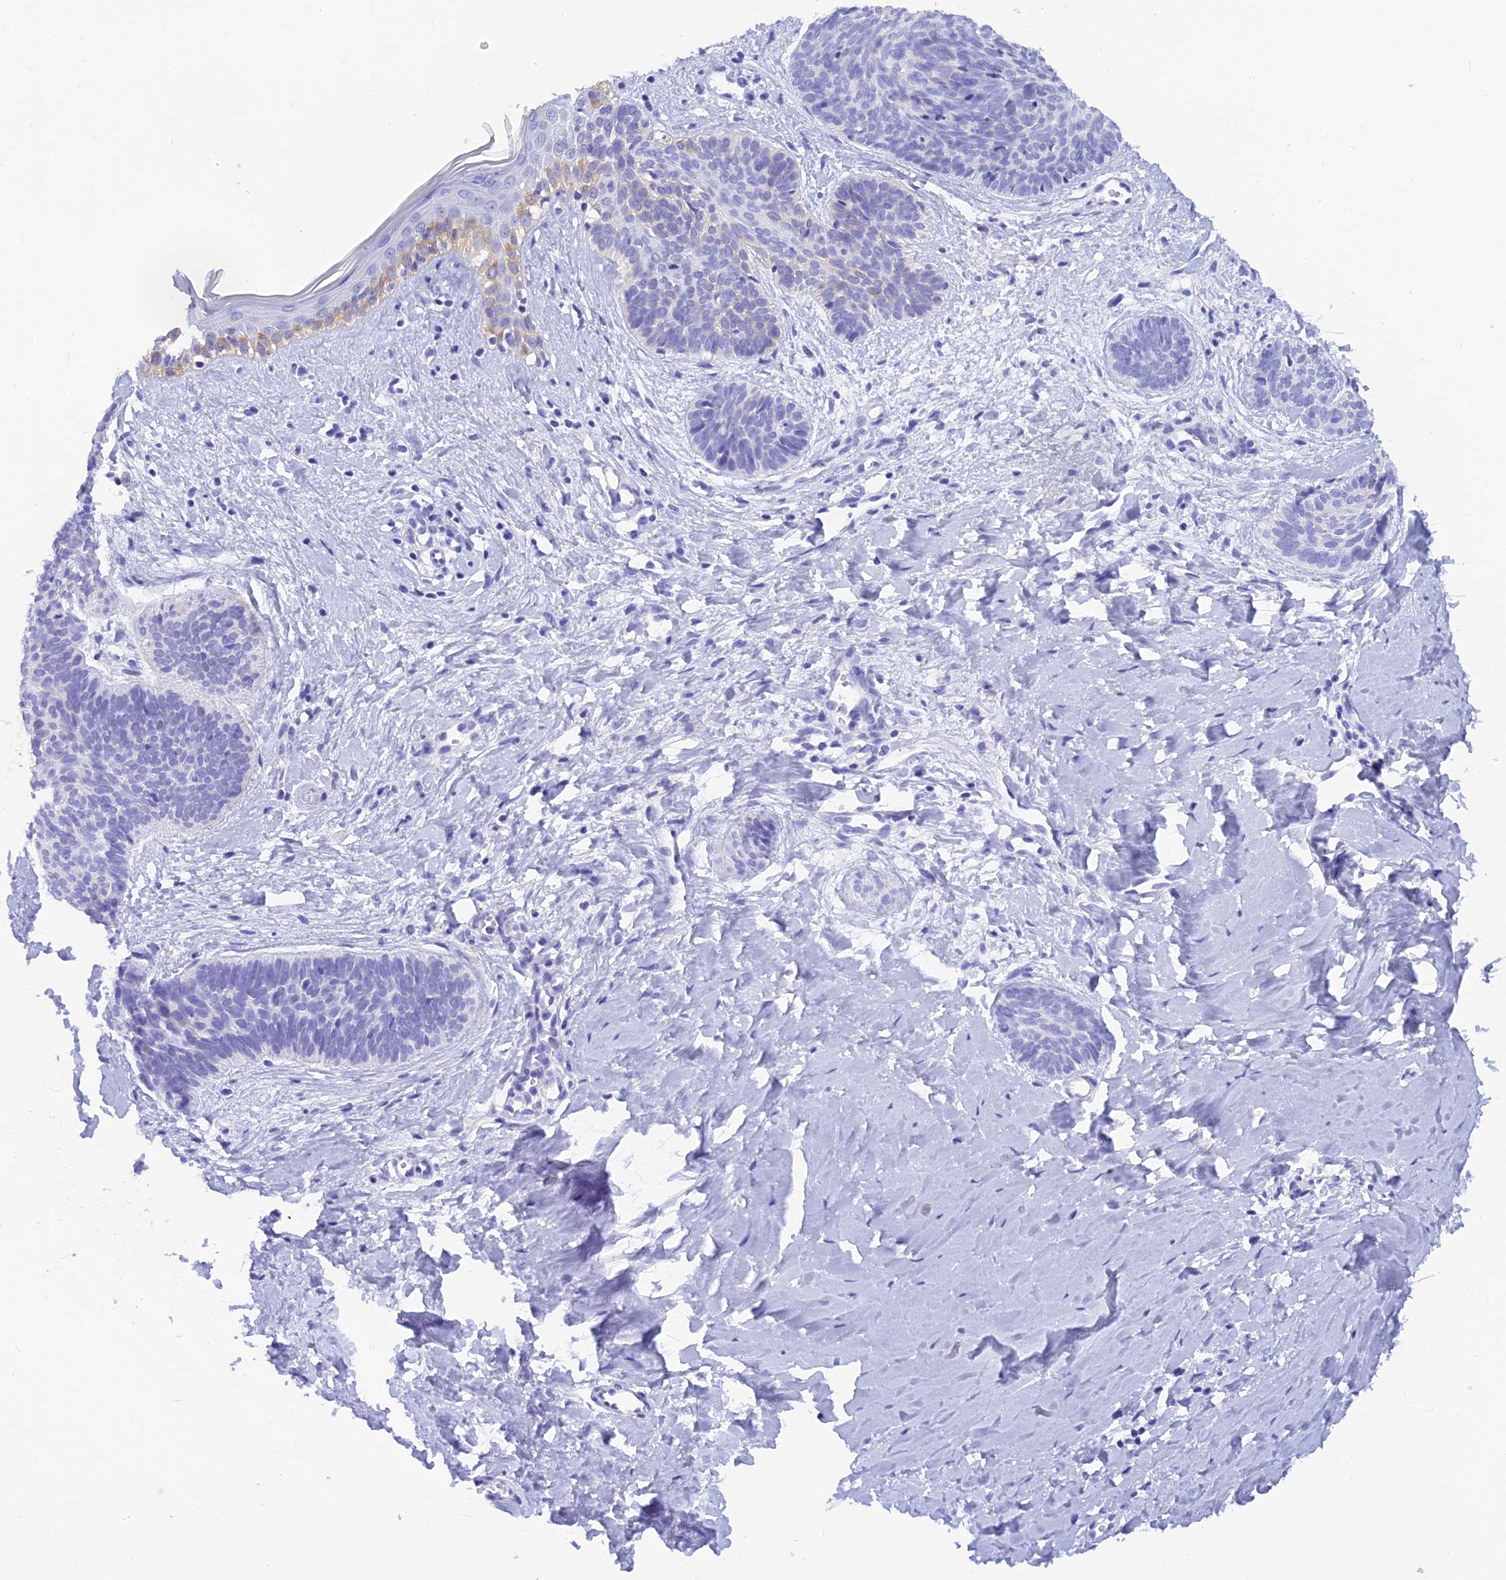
{"staining": {"intensity": "negative", "quantity": "none", "location": "none"}, "tissue": "skin cancer", "cell_type": "Tumor cells", "image_type": "cancer", "snomed": [{"axis": "morphology", "description": "Basal cell carcinoma"}, {"axis": "topography", "description": "Skin"}], "caption": "Histopathology image shows no significant protein expression in tumor cells of skin basal cell carcinoma.", "gene": "KDELR3", "patient": {"sex": "female", "age": 81}}